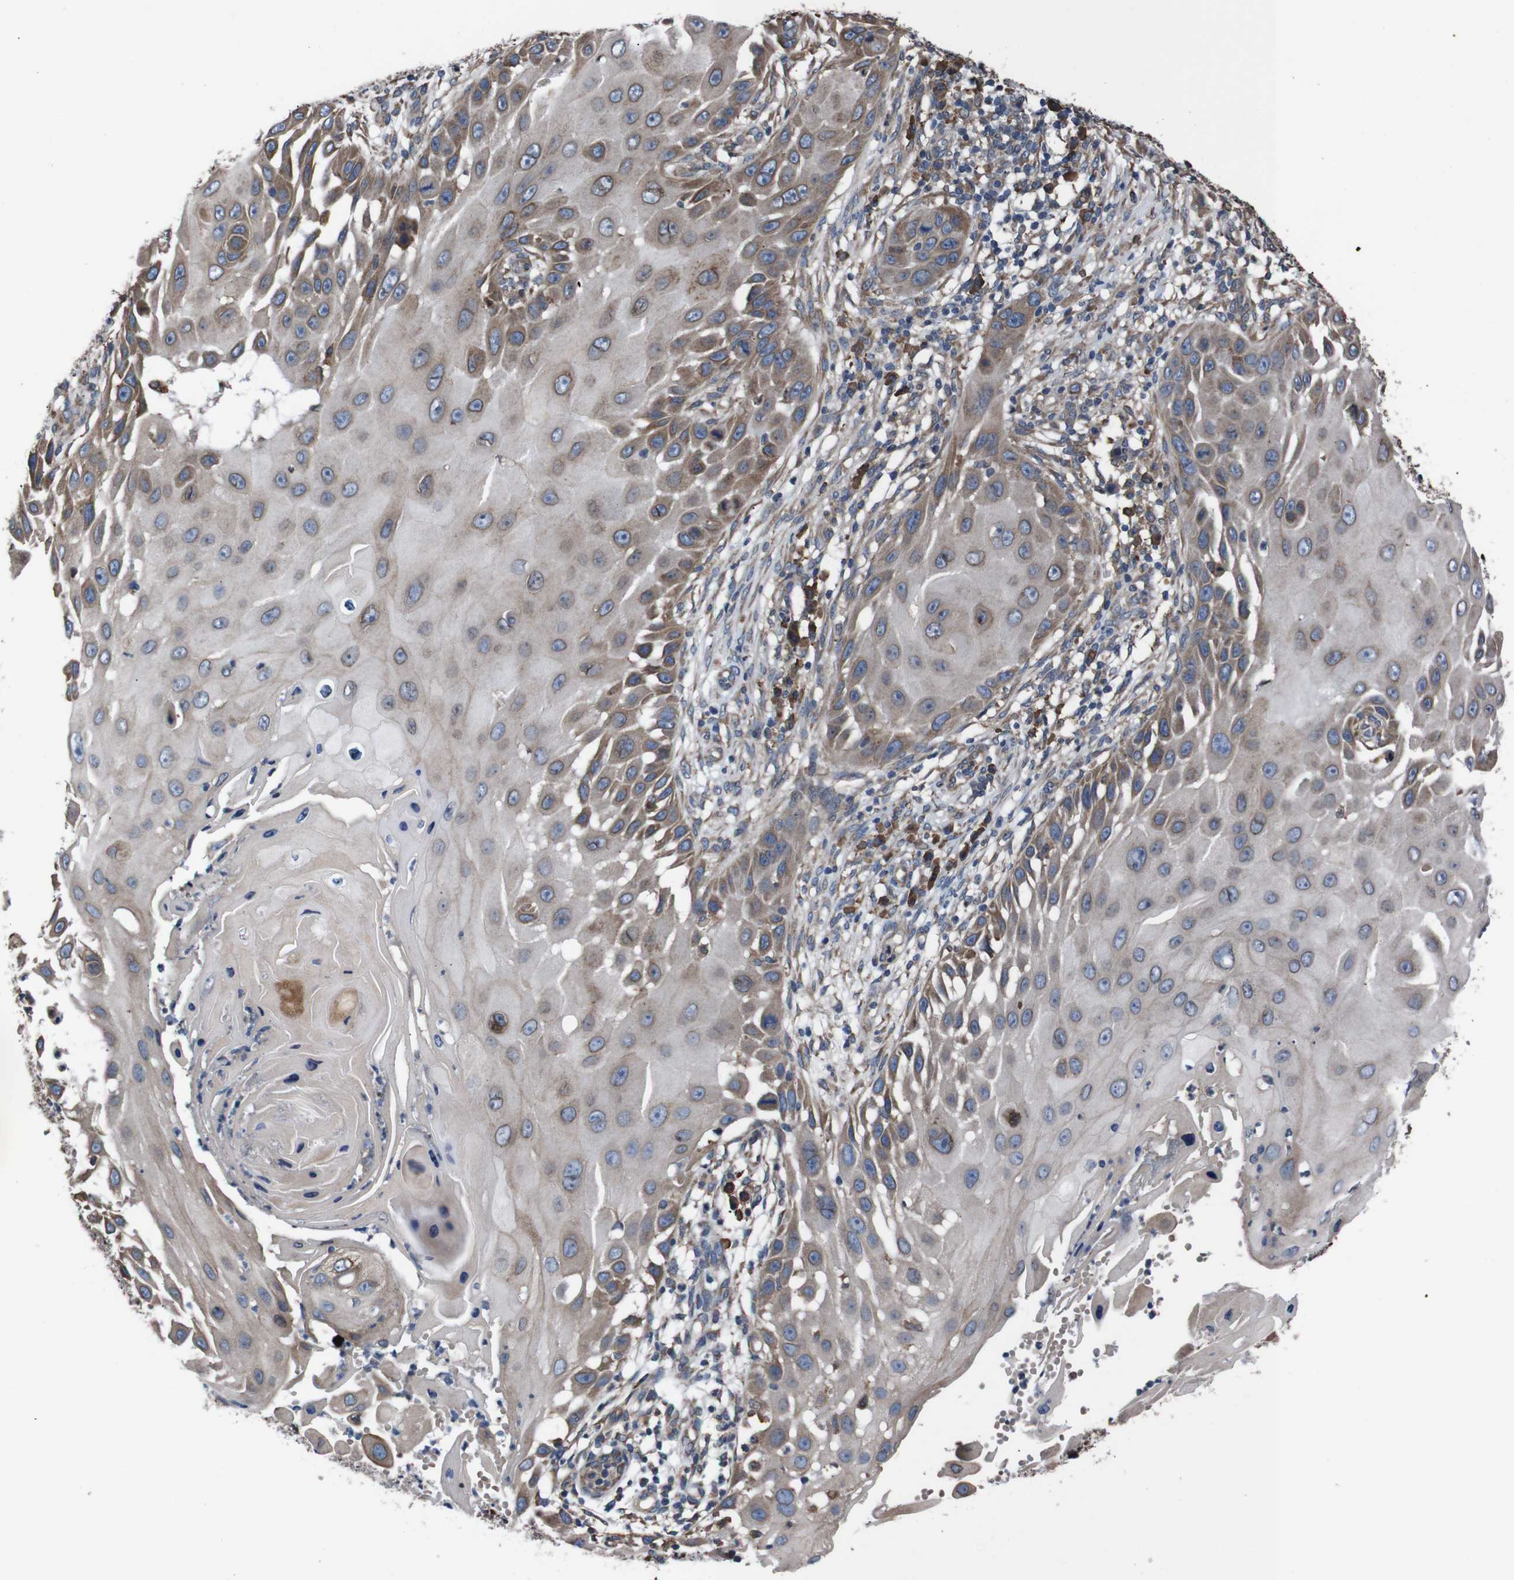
{"staining": {"intensity": "moderate", "quantity": "25%-75%", "location": "cytoplasmic/membranous"}, "tissue": "skin cancer", "cell_type": "Tumor cells", "image_type": "cancer", "snomed": [{"axis": "morphology", "description": "Squamous cell carcinoma, NOS"}, {"axis": "topography", "description": "Skin"}], "caption": "Immunohistochemical staining of human skin cancer (squamous cell carcinoma) displays medium levels of moderate cytoplasmic/membranous expression in approximately 25%-75% of tumor cells.", "gene": "SIGMAR1", "patient": {"sex": "female", "age": 44}}